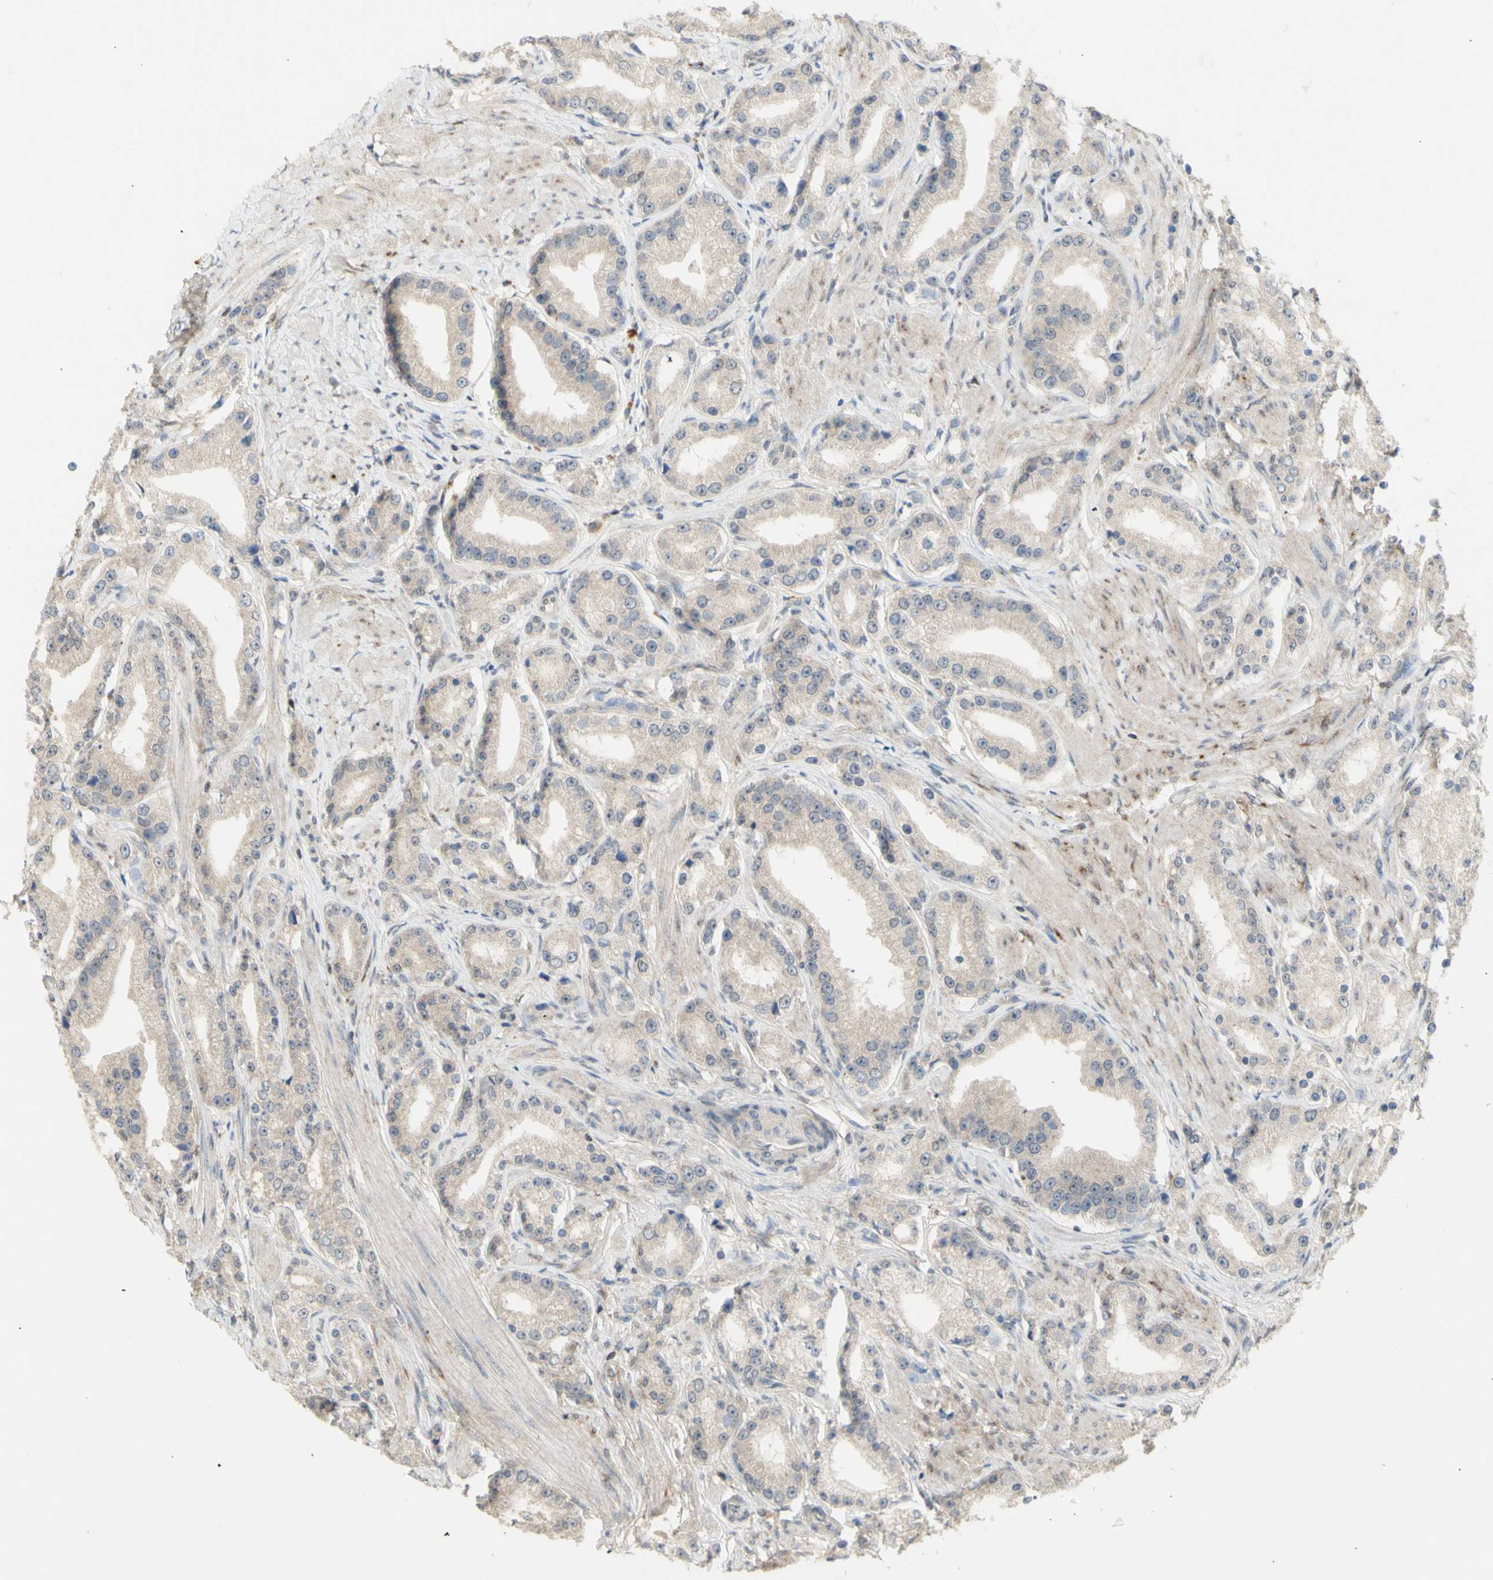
{"staining": {"intensity": "weak", "quantity": "25%-75%", "location": "cytoplasmic/membranous"}, "tissue": "prostate cancer", "cell_type": "Tumor cells", "image_type": "cancer", "snomed": [{"axis": "morphology", "description": "Adenocarcinoma, Low grade"}, {"axis": "topography", "description": "Prostate"}], "caption": "Immunohistochemical staining of human prostate cancer displays low levels of weak cytoplasmic/membranous positivity in about 25%-75% of tumor cells.", "gene": "NLRP1", "patient": {"sex": "male", "age": 63}}